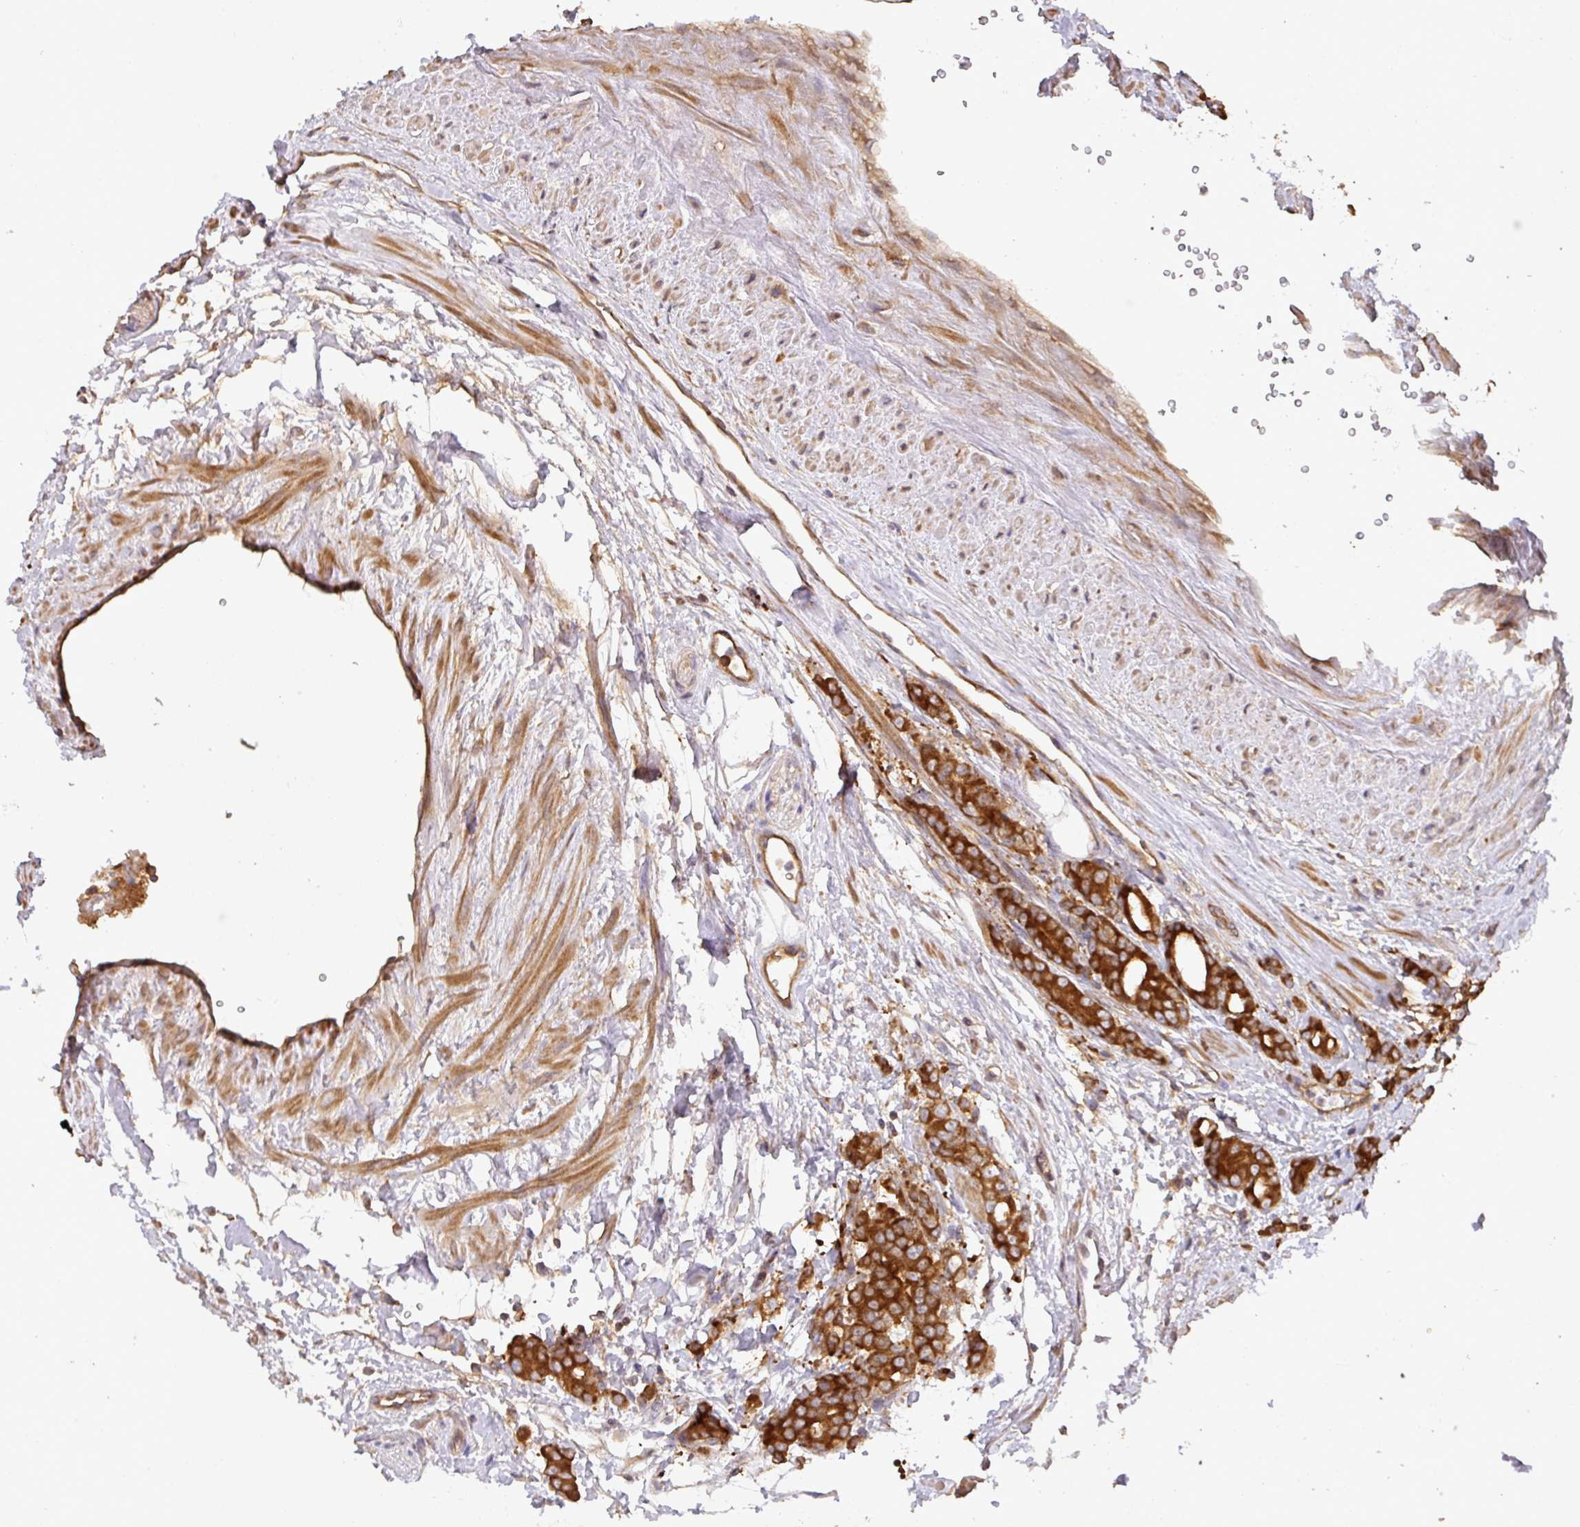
{"staining": {"intensity": "strong", "quantity": ">75%", "location": "cytoplasmic/membranous"}, "tissue": "prostate cancer", "cell_type": "Tumor cells", "image_type": "cancer", "snomed": [{"axis": "morphology", "description": "Adenocarcinoma, High grade"}, {"axis": "topography", "description": "Prostate"}], "caption": "Immunohistochemistry micrograph of neoplastic tissue: human adenocarcinoma (high-grade) (prostate) stained using immunohistochemistry displays high levels of strong protein expression localized specifically in the cytoplasmic/membranous of tumor cells, appearing as a cytoplasmic/membranous brown color.", "gene": "GSPT1", "patient": {"sex": "male", "age": 62}}